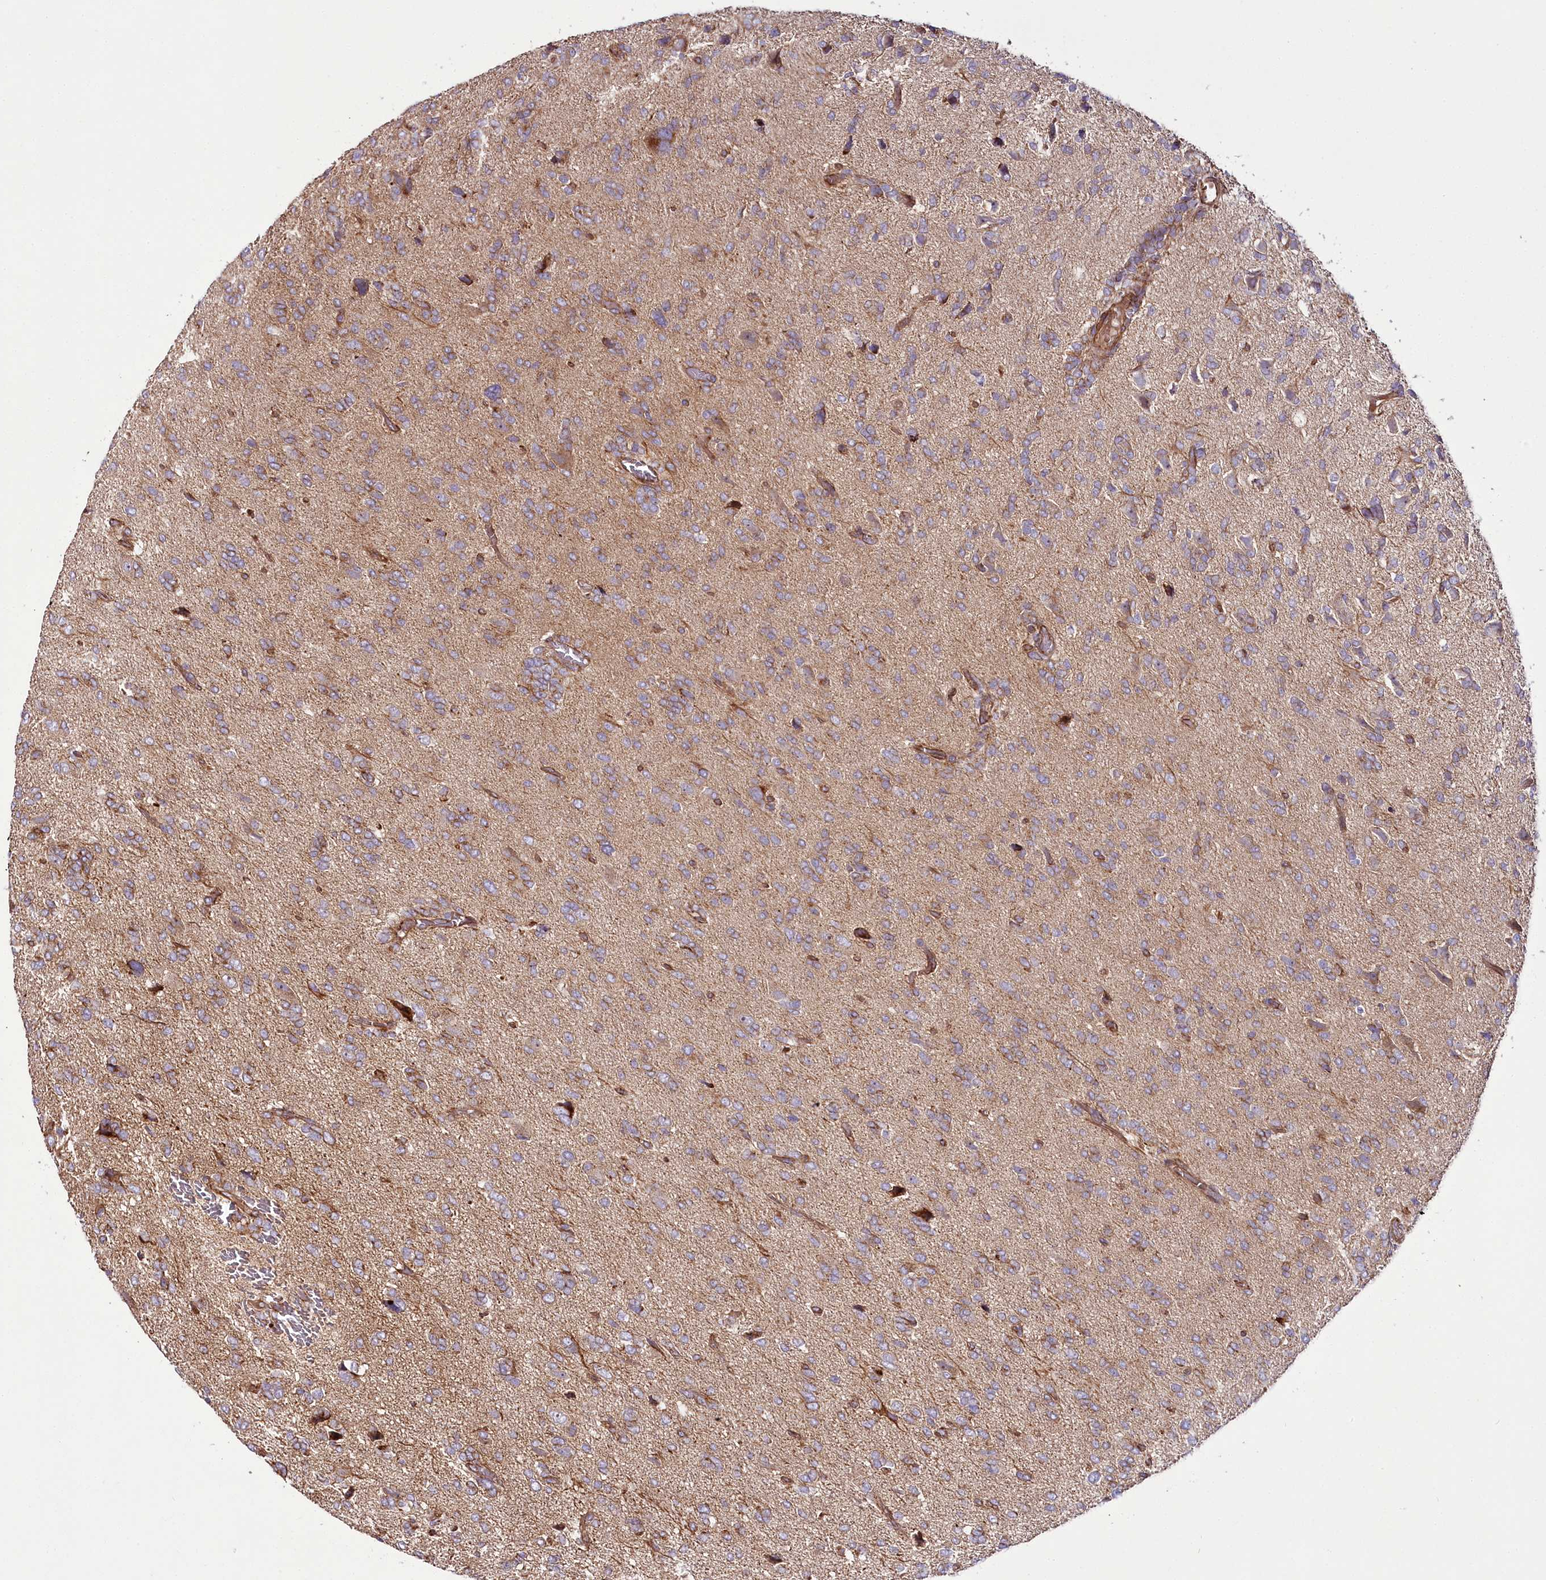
{"staining": {"intensity": "weak", "quantity": "25%-75%", "location": "cytoplasmic/membranous"}, "tissue": "glioma", "cell_type": "Tumor cells", "image_type": "cancer", "snomed": [{"axis": "morphology", "description": "Glioma, malignant, High grade"}, {"axis": "topography", "description": "Brain"}], "caption": "A low amount of weak cytoplasmic/membranous expression is appreciated in about 25%-75% of tumor cells in glioma tissue.", "gene": "THUMPD3", "patient": {"sex": "female", "age": 59}}